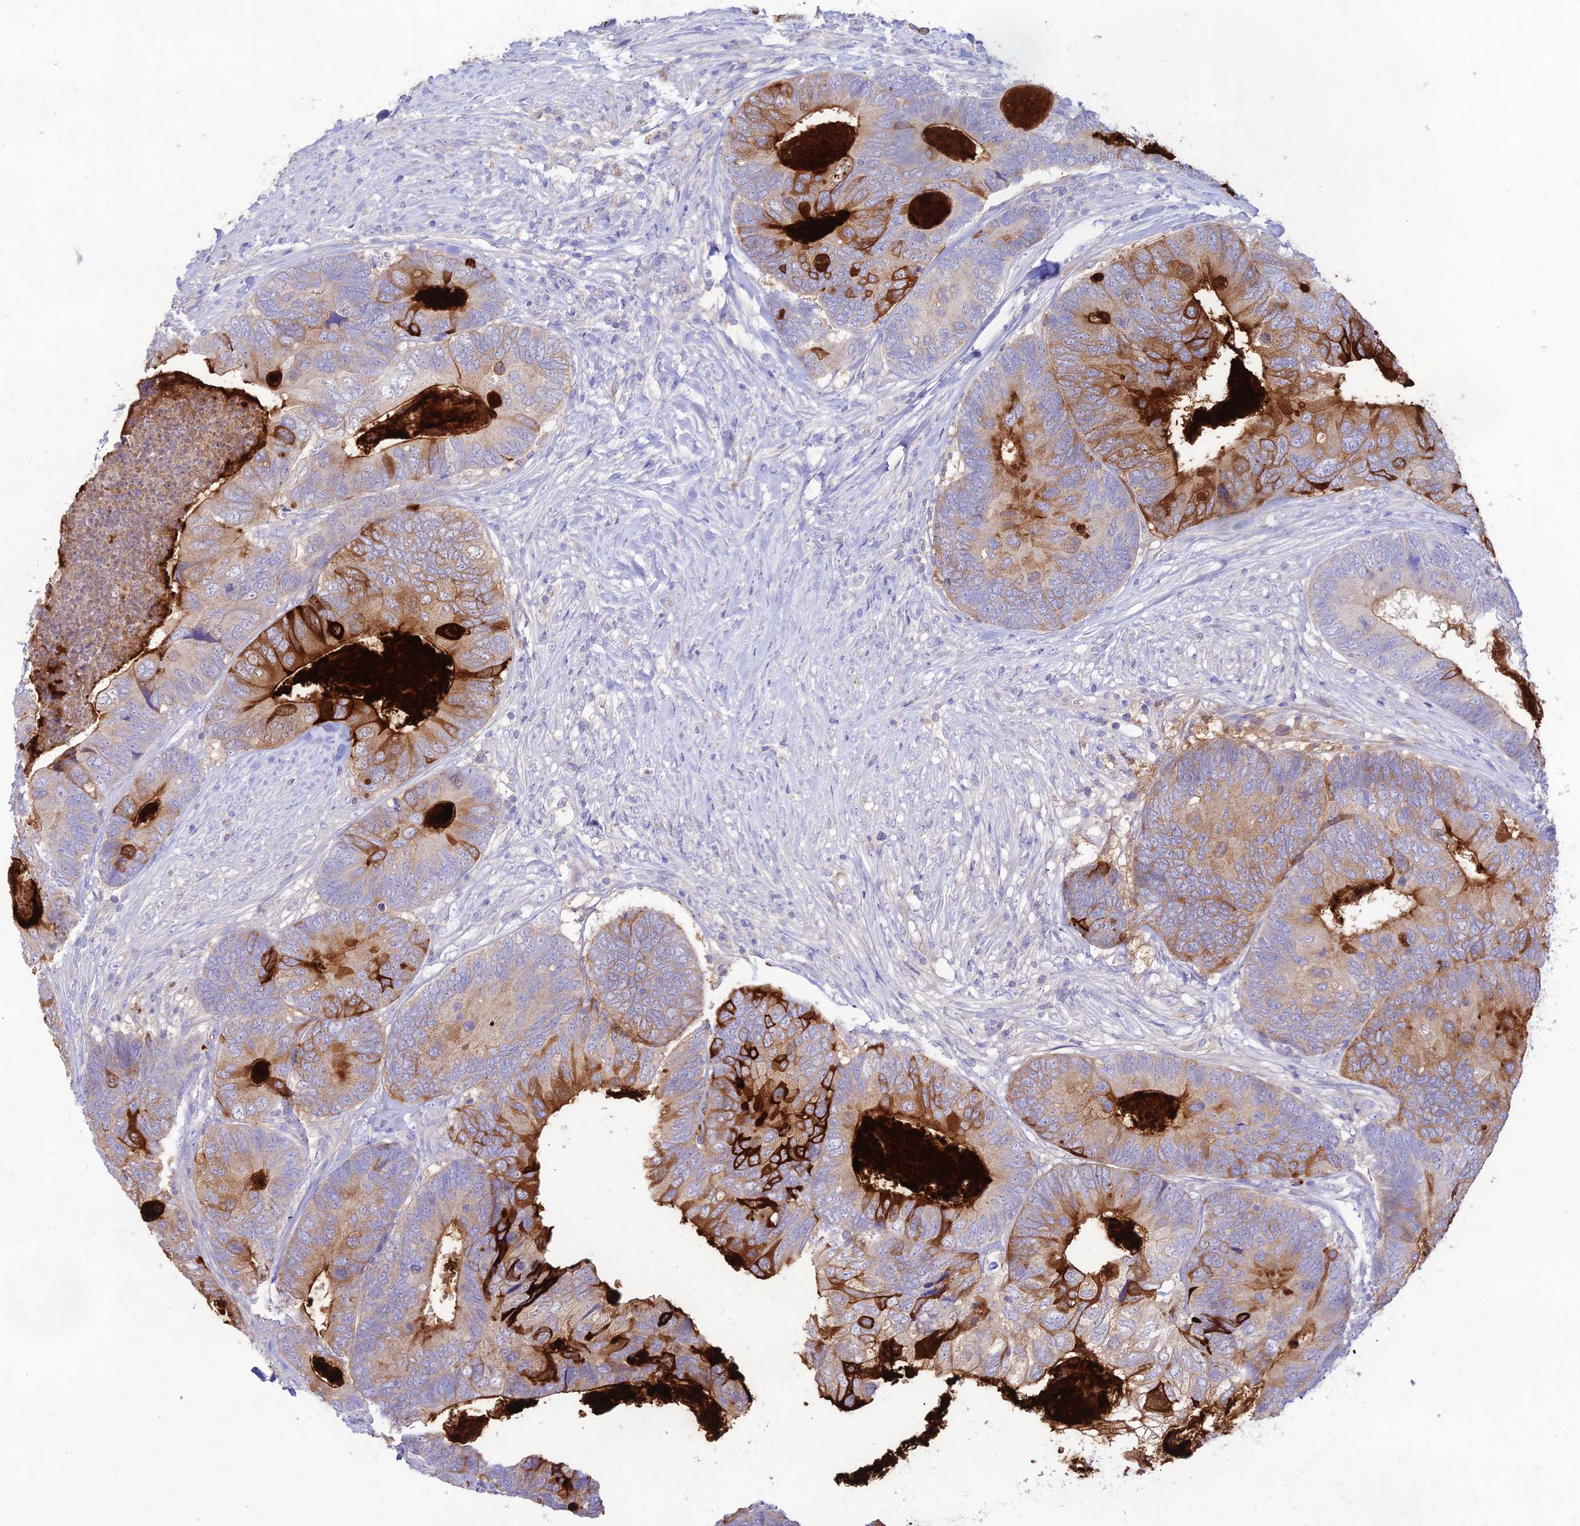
{"staining": {"intensity": "strong", "quantity": "<25%", "location": "cytoplasmic/membranous"}, "tissue": "colorectal cancer", "cell_type": "Tumor cells", "image_type": "cancer", "snomed": [{"axis": "morphology", "description": "Adenocarcinoma, NOS"}, {"axis": "topography", "description": "Colon"}], "caption": "A histopathology image of human colorectal adenocarcinoma stained for a protein displays strong cytoplasmic/membranous brown staining in tumor cells. (IHC, brightfield microscopy, high magnification).", "gene": "NLRP9", "patient": {"sex": "female", "age": 67}}